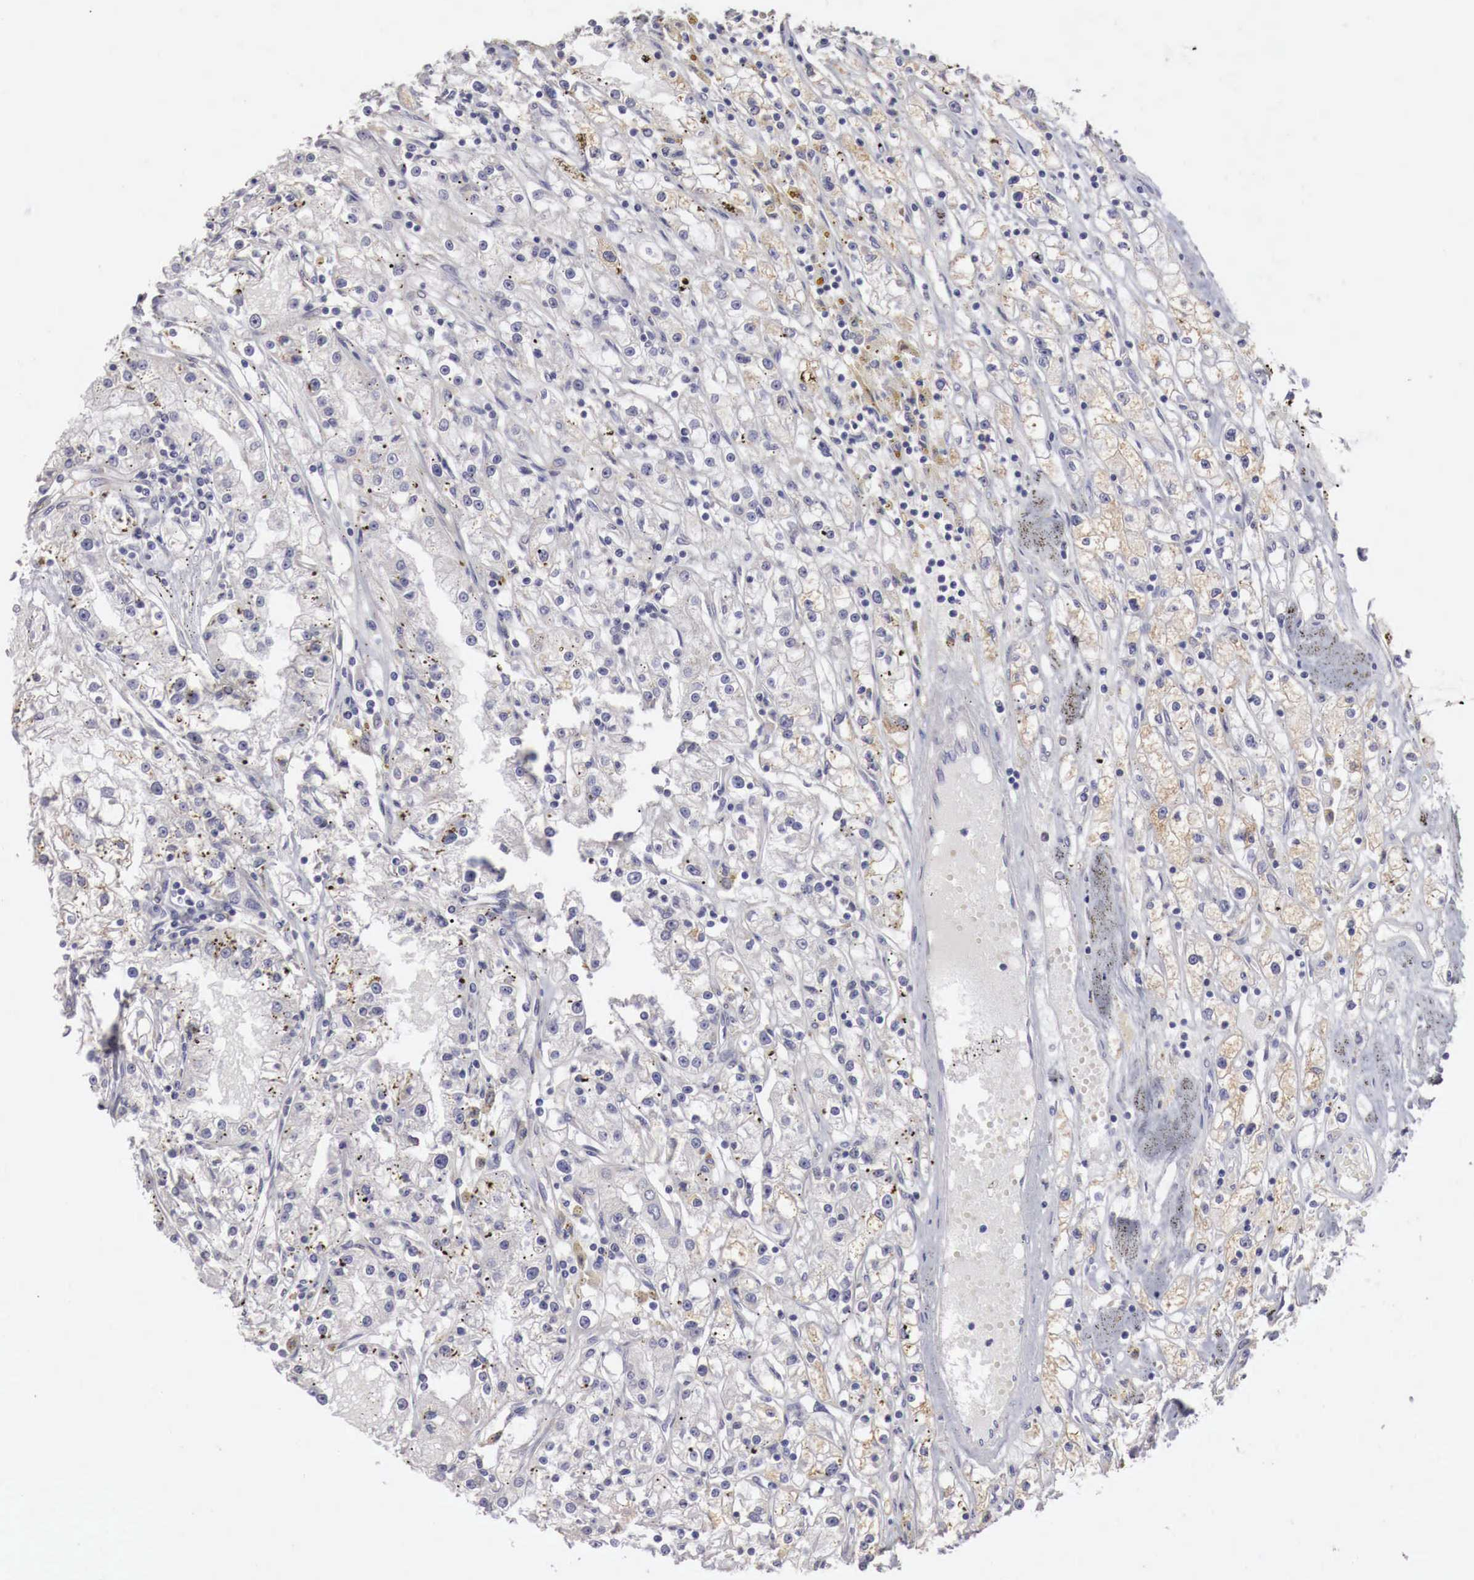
{"staining": {"intensity": "weak", "quantity": "<25%", "location": "cytoplasmic/membranous"}, "tissue": "renal cancer", "cell_type": "Tumor cells", "image_type": "cancer", "snomed": [{"axis": "morphology", "description": "Adenocarcinoma, NOS"}, {"axis": "topography", "description": "Kidney"}], "caption": "Immunohistochemistry micrograph of renal cancer (adenocarcinoma) stained for a protein (brown), which shows no staining in tumor cells. Nuclei are stained in blue.", "gene": "NSDHL", "patient": {"sex": "male", "age": 56}}